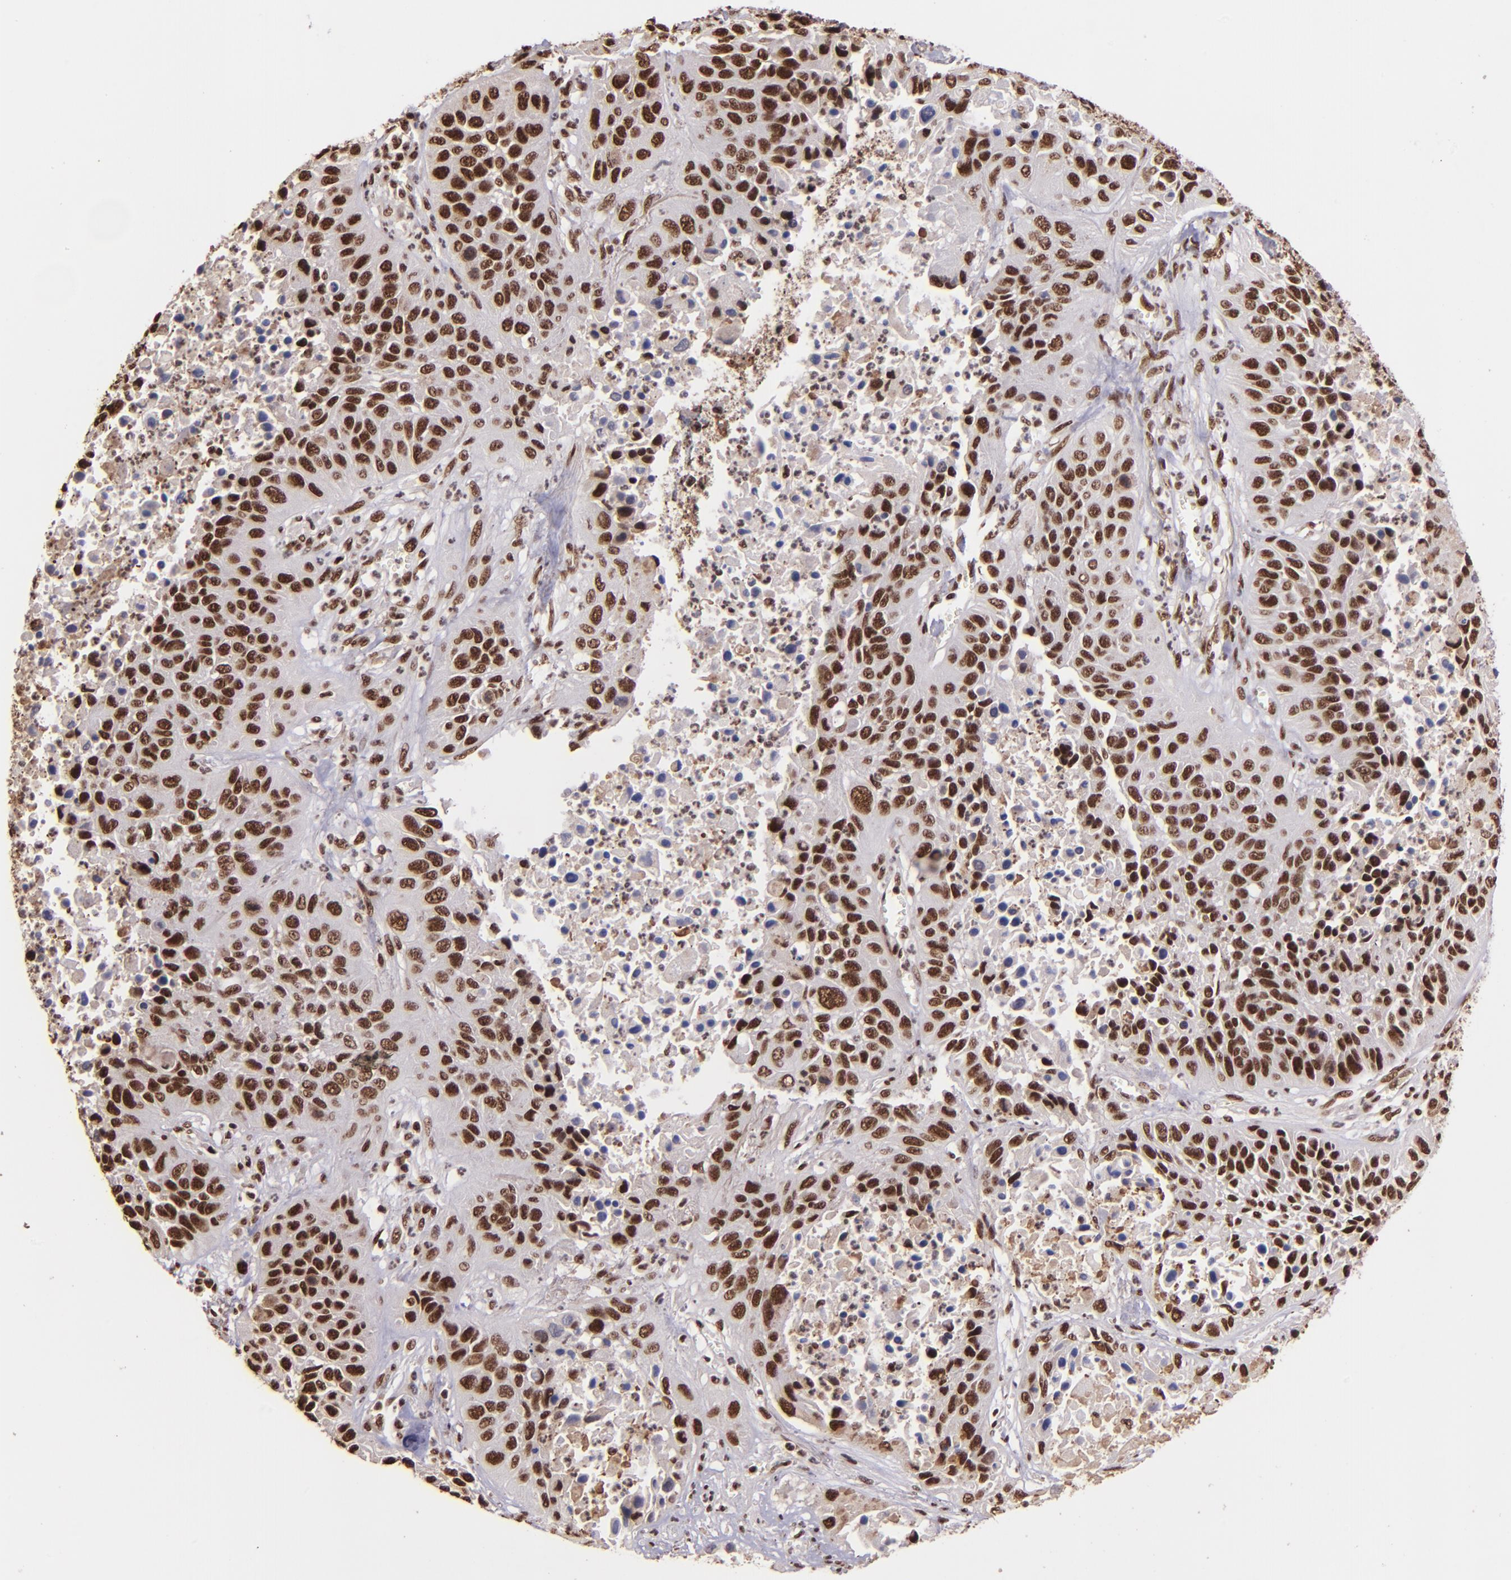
{"staining": {"intensity": "strong", "quantity": ">75%", "location": "nuclear"}, "tissue": "lung cancer", "cell_type": "Tumor cells", "image_type": "cancer", "snomed": [{"axis": "morphology", "description": "Squamous cell carcinoma, NOS"}, {"axis": "topography", "description": "Lung"}], "caption": "This photomicrograph reveals immunohistochemistry (IHC) staining of lung cancer (squamous cell carcinoma), with high strong nuclear expression in about >75% of tumor cells.", "gene": "PQBP1", "patient": {"sex": "female", "age": 76}}